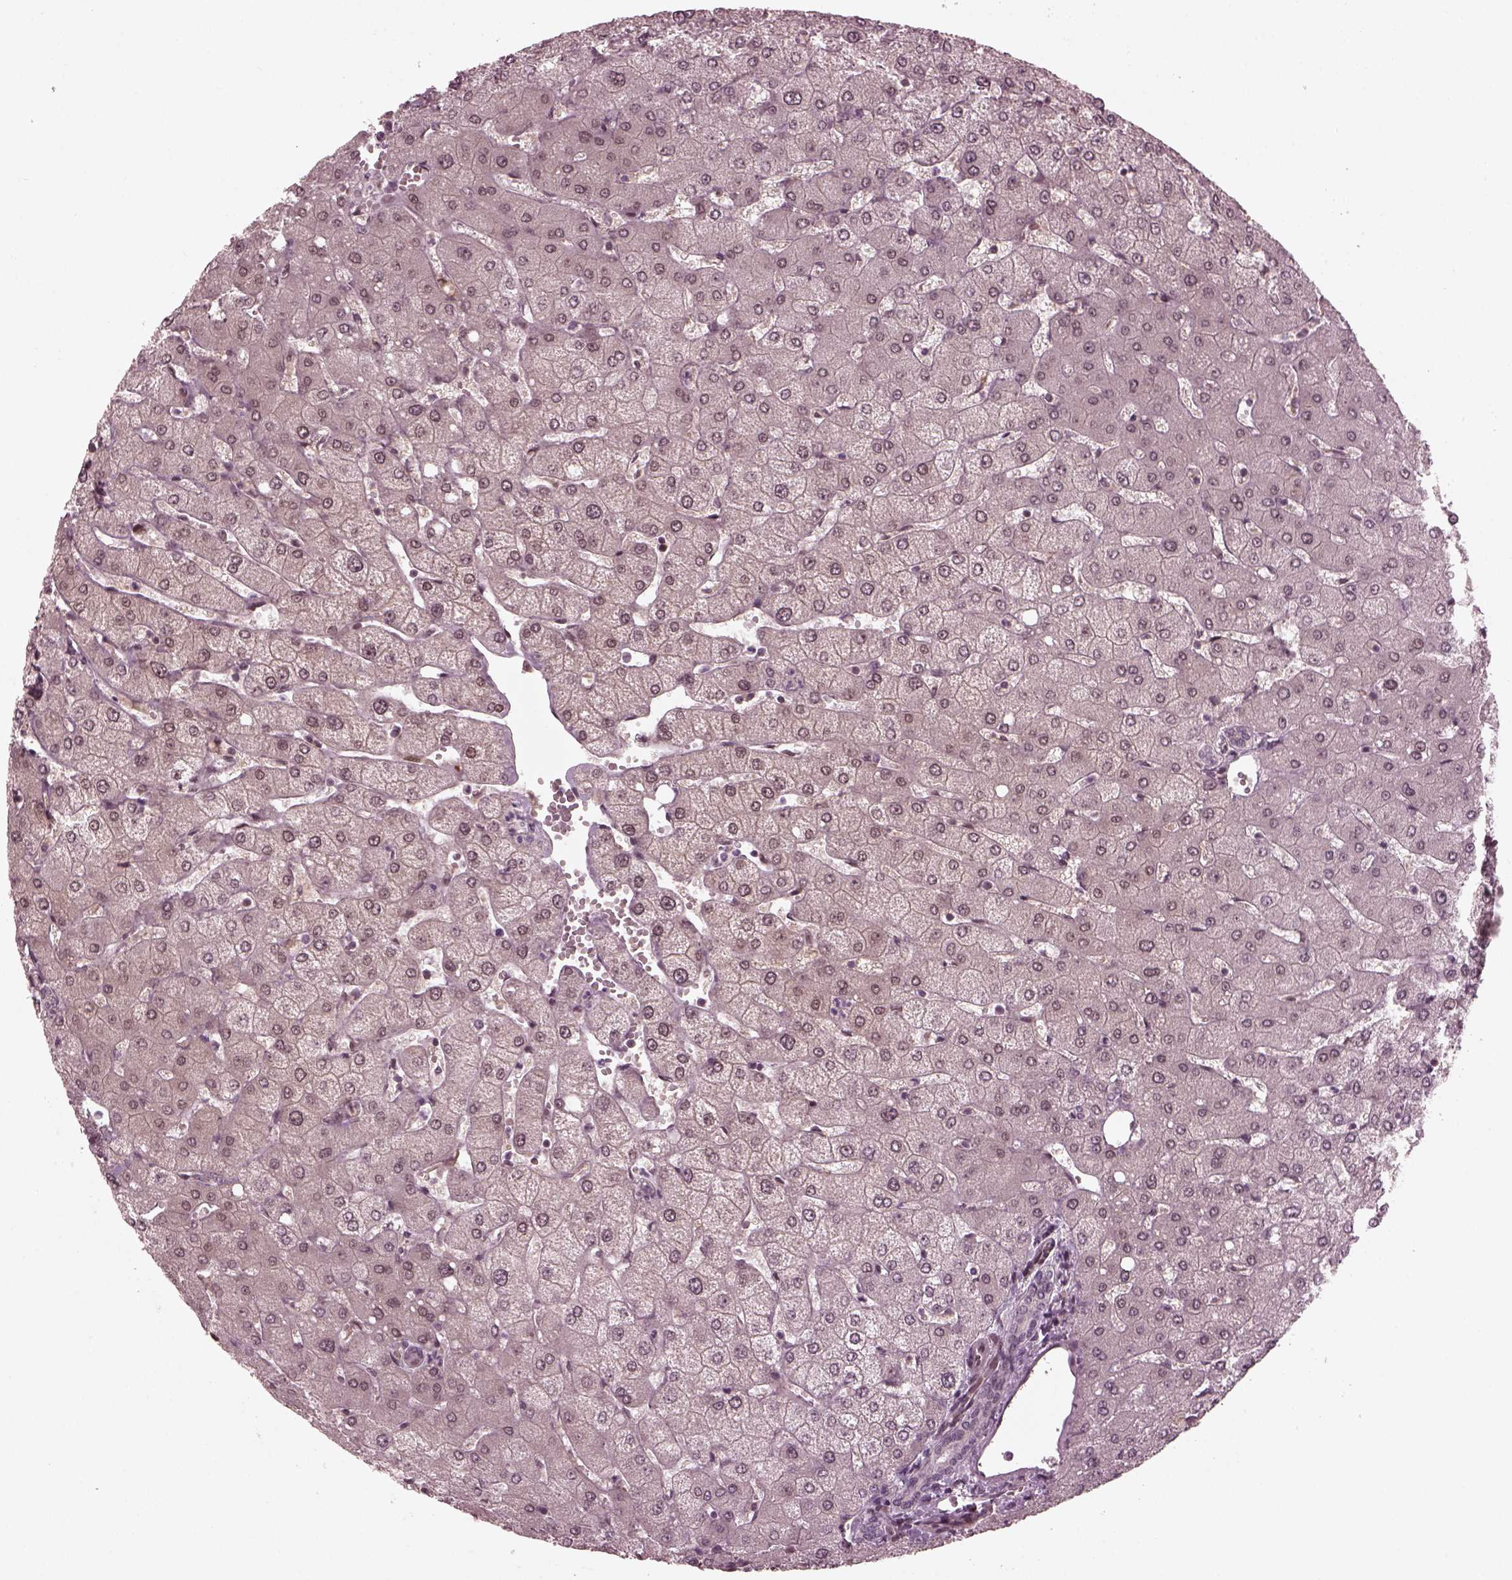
{"staining": {"intensity": "negative", "quantity": "none", "location": "none"}, "tissue": "liver", "cell_type": "Cholangiocytes", "image_type": "normal", "snomed": [{"axis": "morphology", "description": "Normal tissue, NOS"}, {"axis": "topography", "description": "Liver"}], "caption": "The histopathology image displays no significant expression in cholangiocytes of liver.", "gene": "TRIB3", "patient": {"sex": "female", "age": 54}}